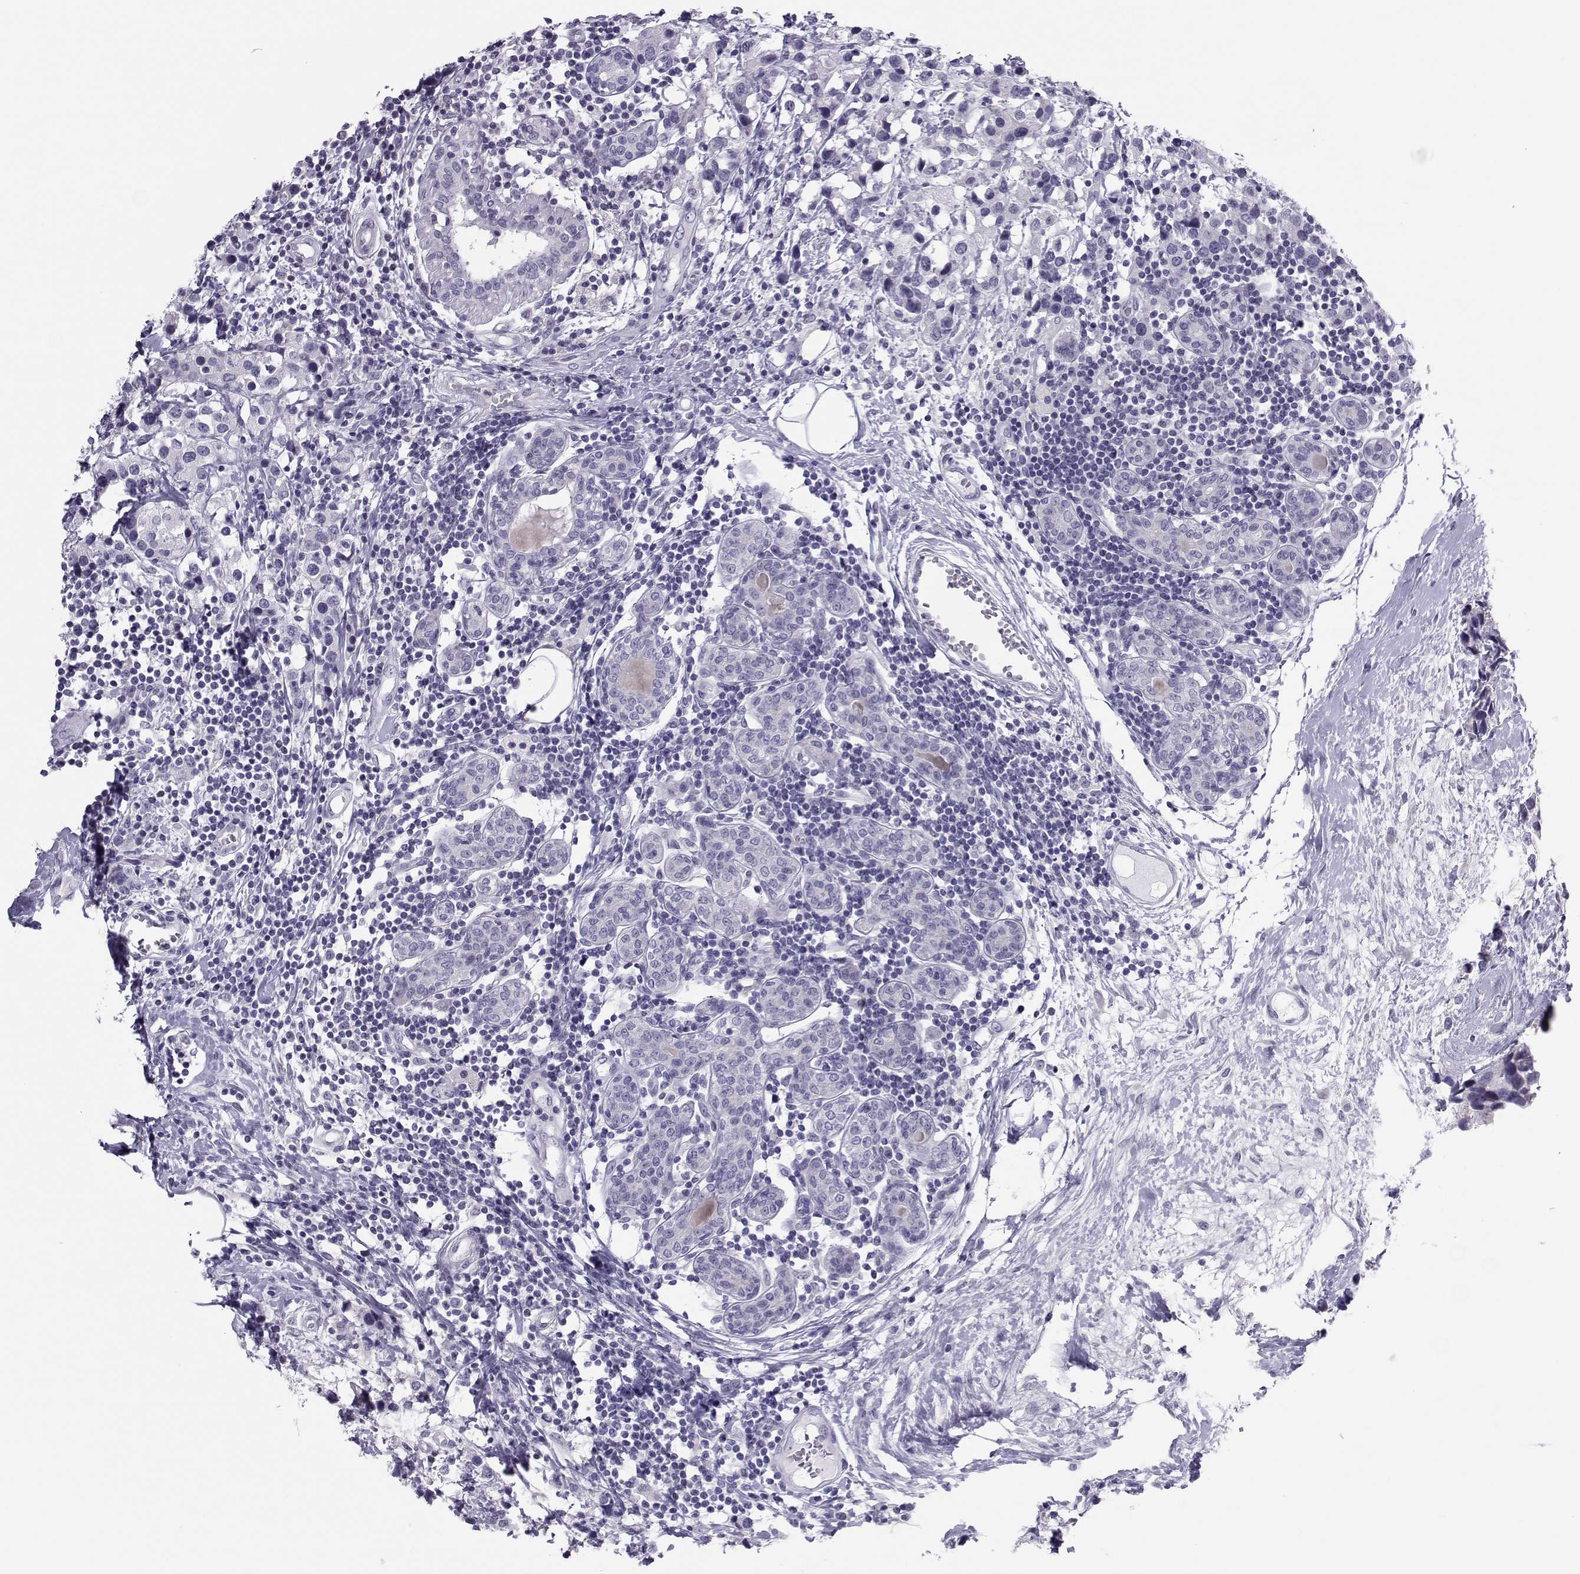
{"staining": {"intensity": "negative", "quantity": "none", "location": "none"}, "tissue": "breast cancer", "cell_type": "Tumor cells", "image_type": "cancer", "snomed": [{"axis": "morphology", "description": "Lobular carcinoma"}, {"axis": "topography", "description": "Breast"}], "caption": "Tumor cells show no significant protein expression in breast cancer. (DAB (3,3'-diaminobenzidine) IHC visualized using brightfield microscopy, high magnification).", "gene": "TRPM7", "patient": {"sex": "female", "age": 59}}